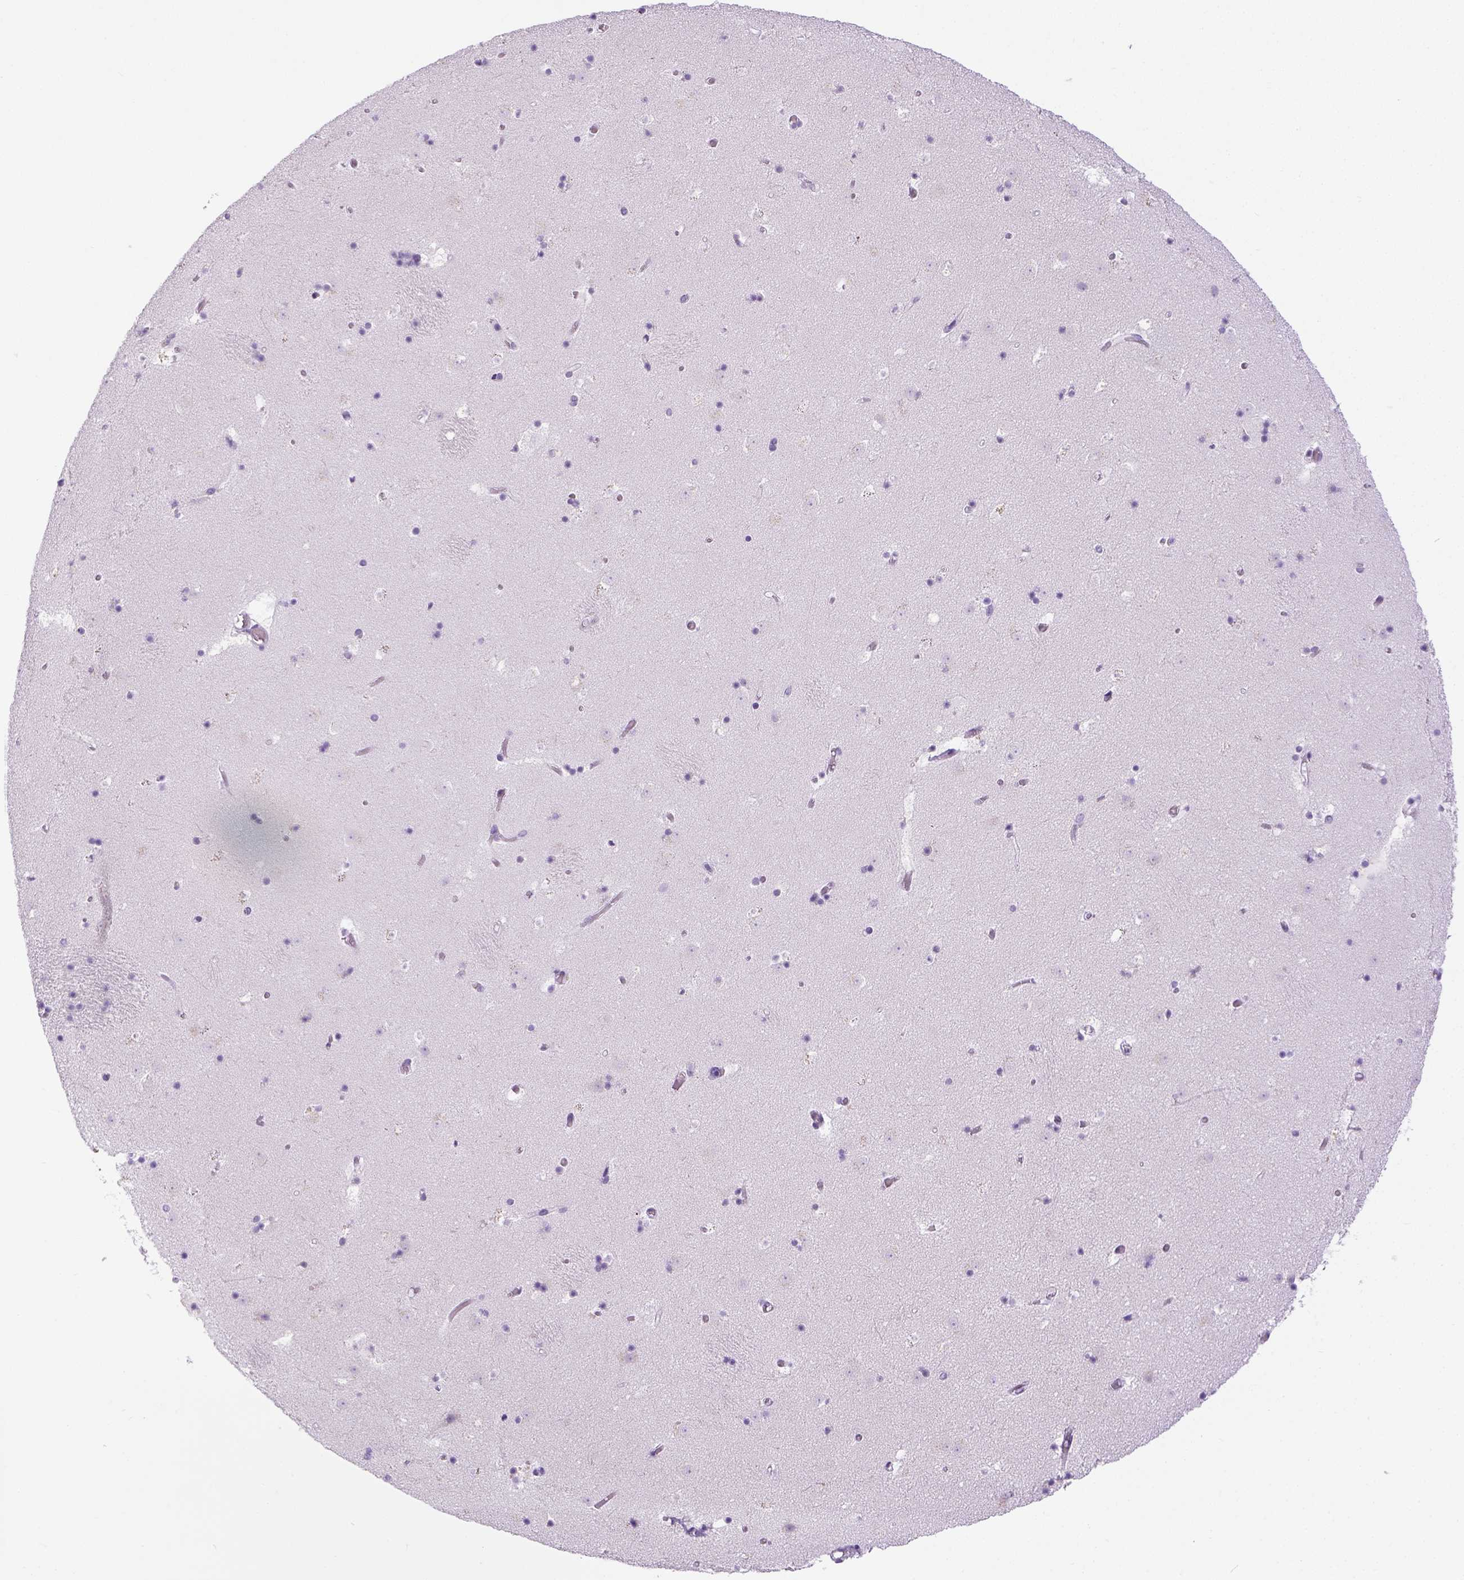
{"staining": {"intensity": "negative", "quantity": "none", "location": "none"}, "tissue": "caudate", "cell_type": "Glial cells", "image_type": "normal", "snomed": [{"axis": "morphology", "description": "Normal tissue, NOS"}, {"axis": "topography", "description": "Lateral ventricle wall"}], "caption": "Immunohistochemistry (IHC) of benign human caudate reveals no staining in glial cells. Nuclei are stained in blue.", "gene": "LGSN", "patient": {"sex": "female", "age": 42}}